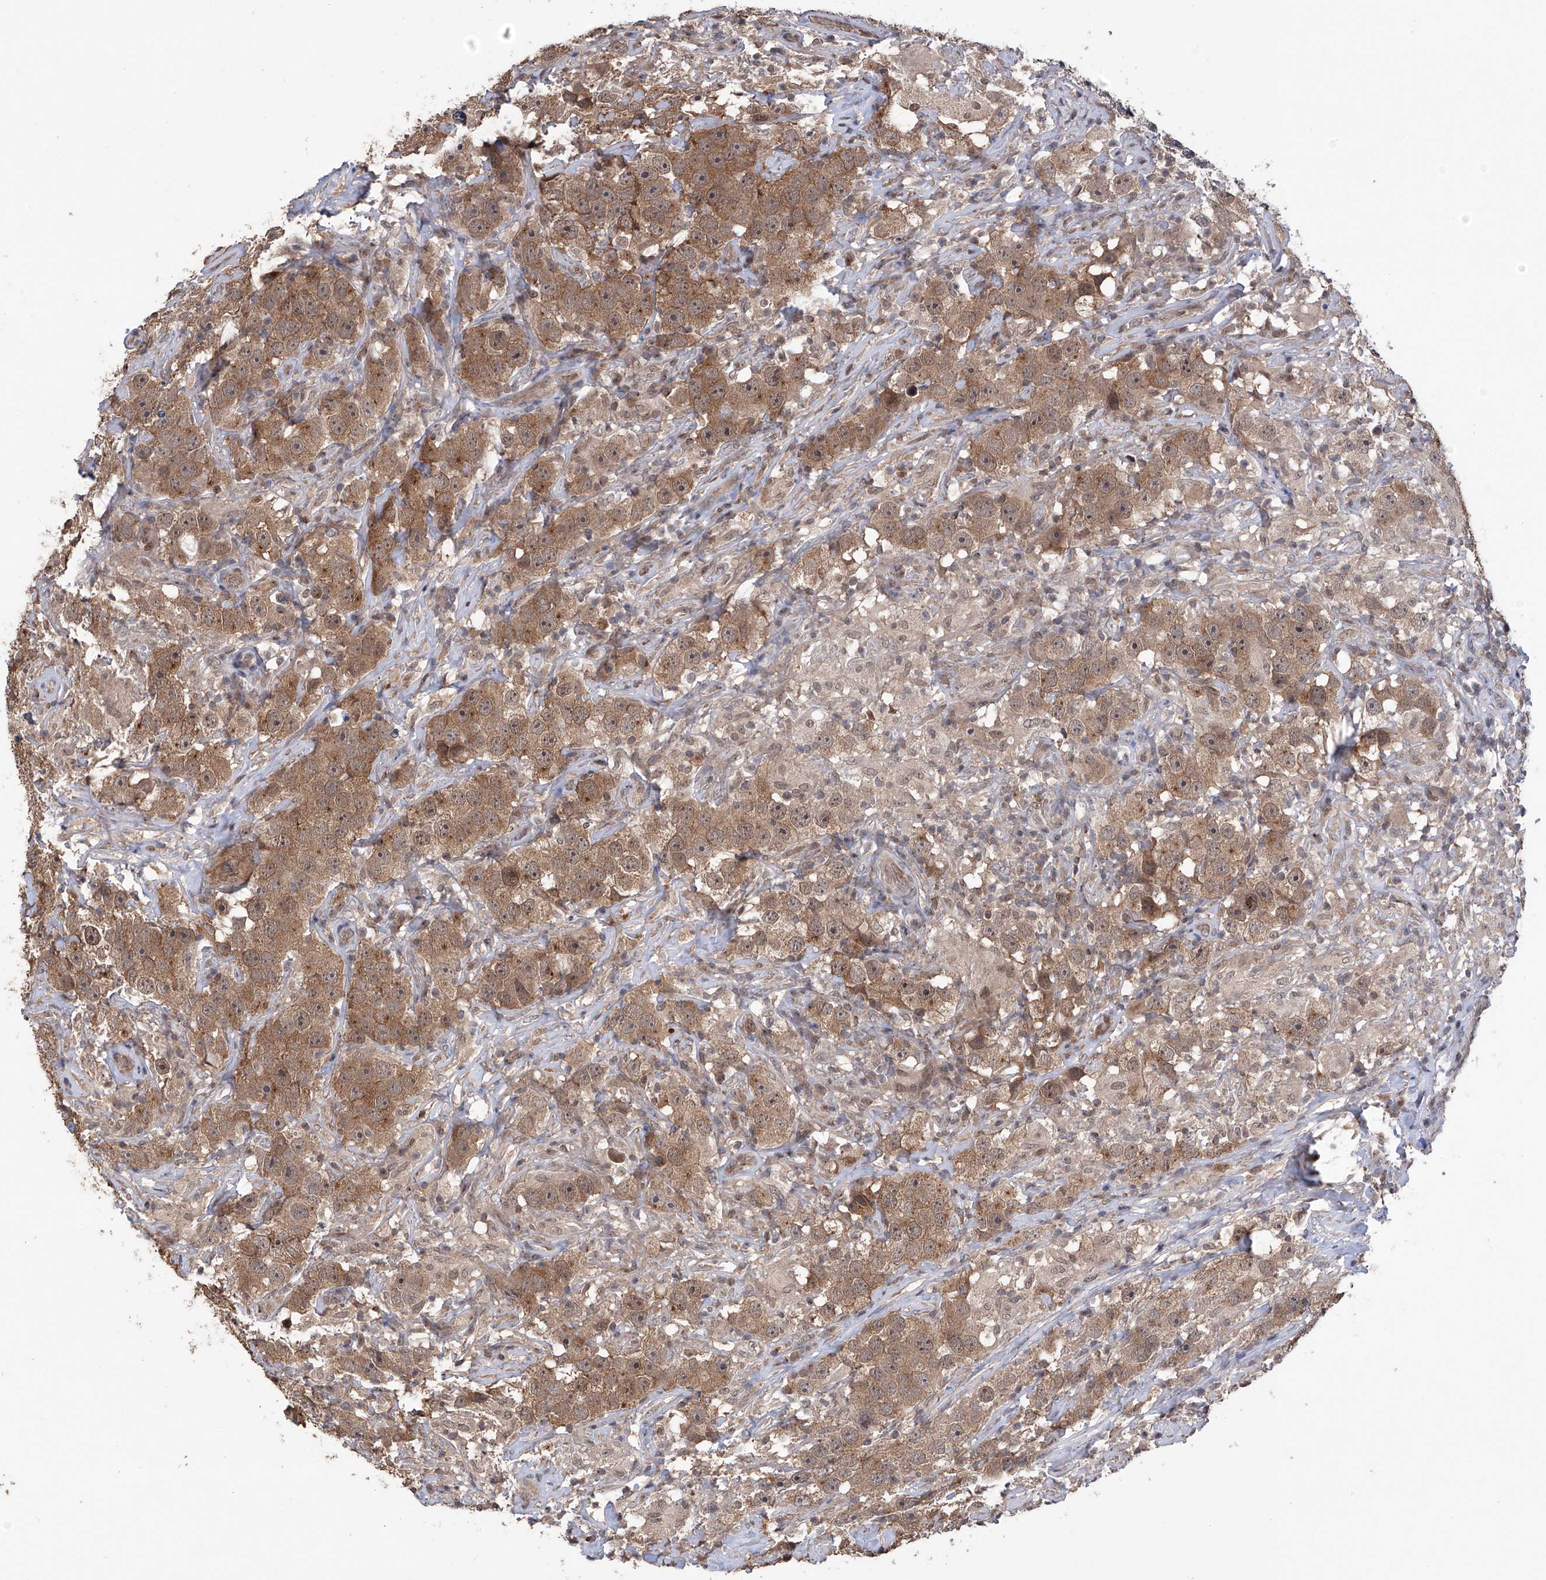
{"staining": {"intensity": "moderate", "quantity": ">75%", "location": "cytoplasmic/membranous"}, "tissue": "testis cancer", "cell_type": "Tumor cells", "image_type": "cancer", "snomed": [{"axis": "morphology", "description": "Seminoma, NOS"}, {"axis": "topography", "description": "Testis"}], "caption": "Immunohistochemistry (IHC) photomicrograph of human seminoma (testis) stained for a protein (brown), which exhibits medium levels of moderate cytoplasmic/membranous positivity in approximately >75% of tumor cells.", "gene": "LYSMD4", "patient": {"sex": "male", "age": 49}}